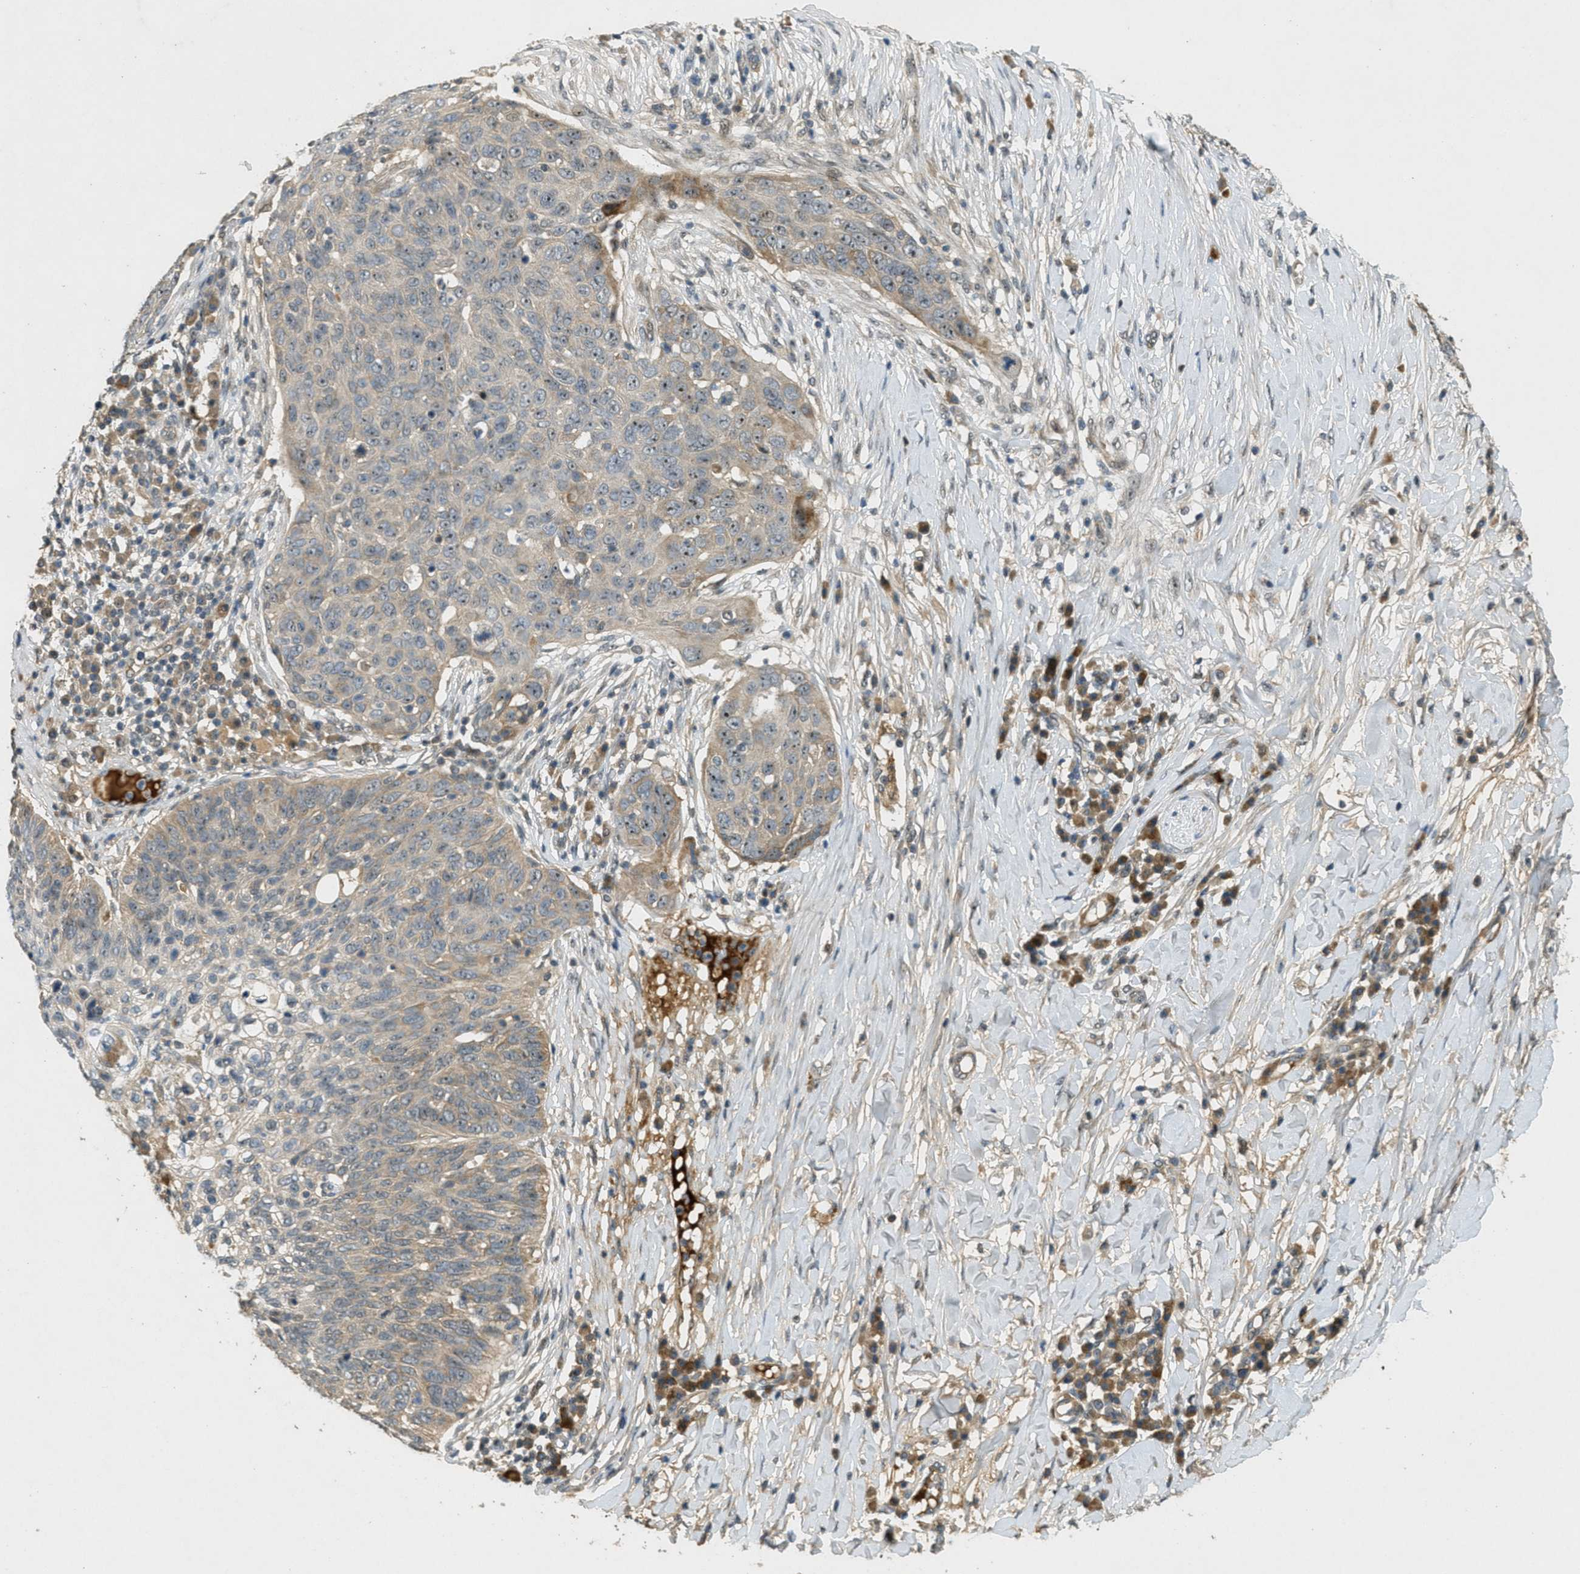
{"staining": {"intensity": "weak", "quantity": "25%-75%", "location": "cytoplasmic/membranous"}, "tissue": "skin cancer", "cell_type": "Tumor cells", "image_type": "cancer", "snomed": [{"axis": "morphology", "description": "Squamous cell carcinoma in situ, NOS"}, {"axis": "morphology", "description": "Squamous cell carcinoma, NOS"}, {"axis": "topography", "description": "Skin"}], "caption": "There is low levels of weak cytoplasmic/membranous expression in tumor cells of skin cancer, as demonstrated by immunohistochemical staining (brown color).", "gene": "STK11", "patient": {"sex": "male", "age": 93}}